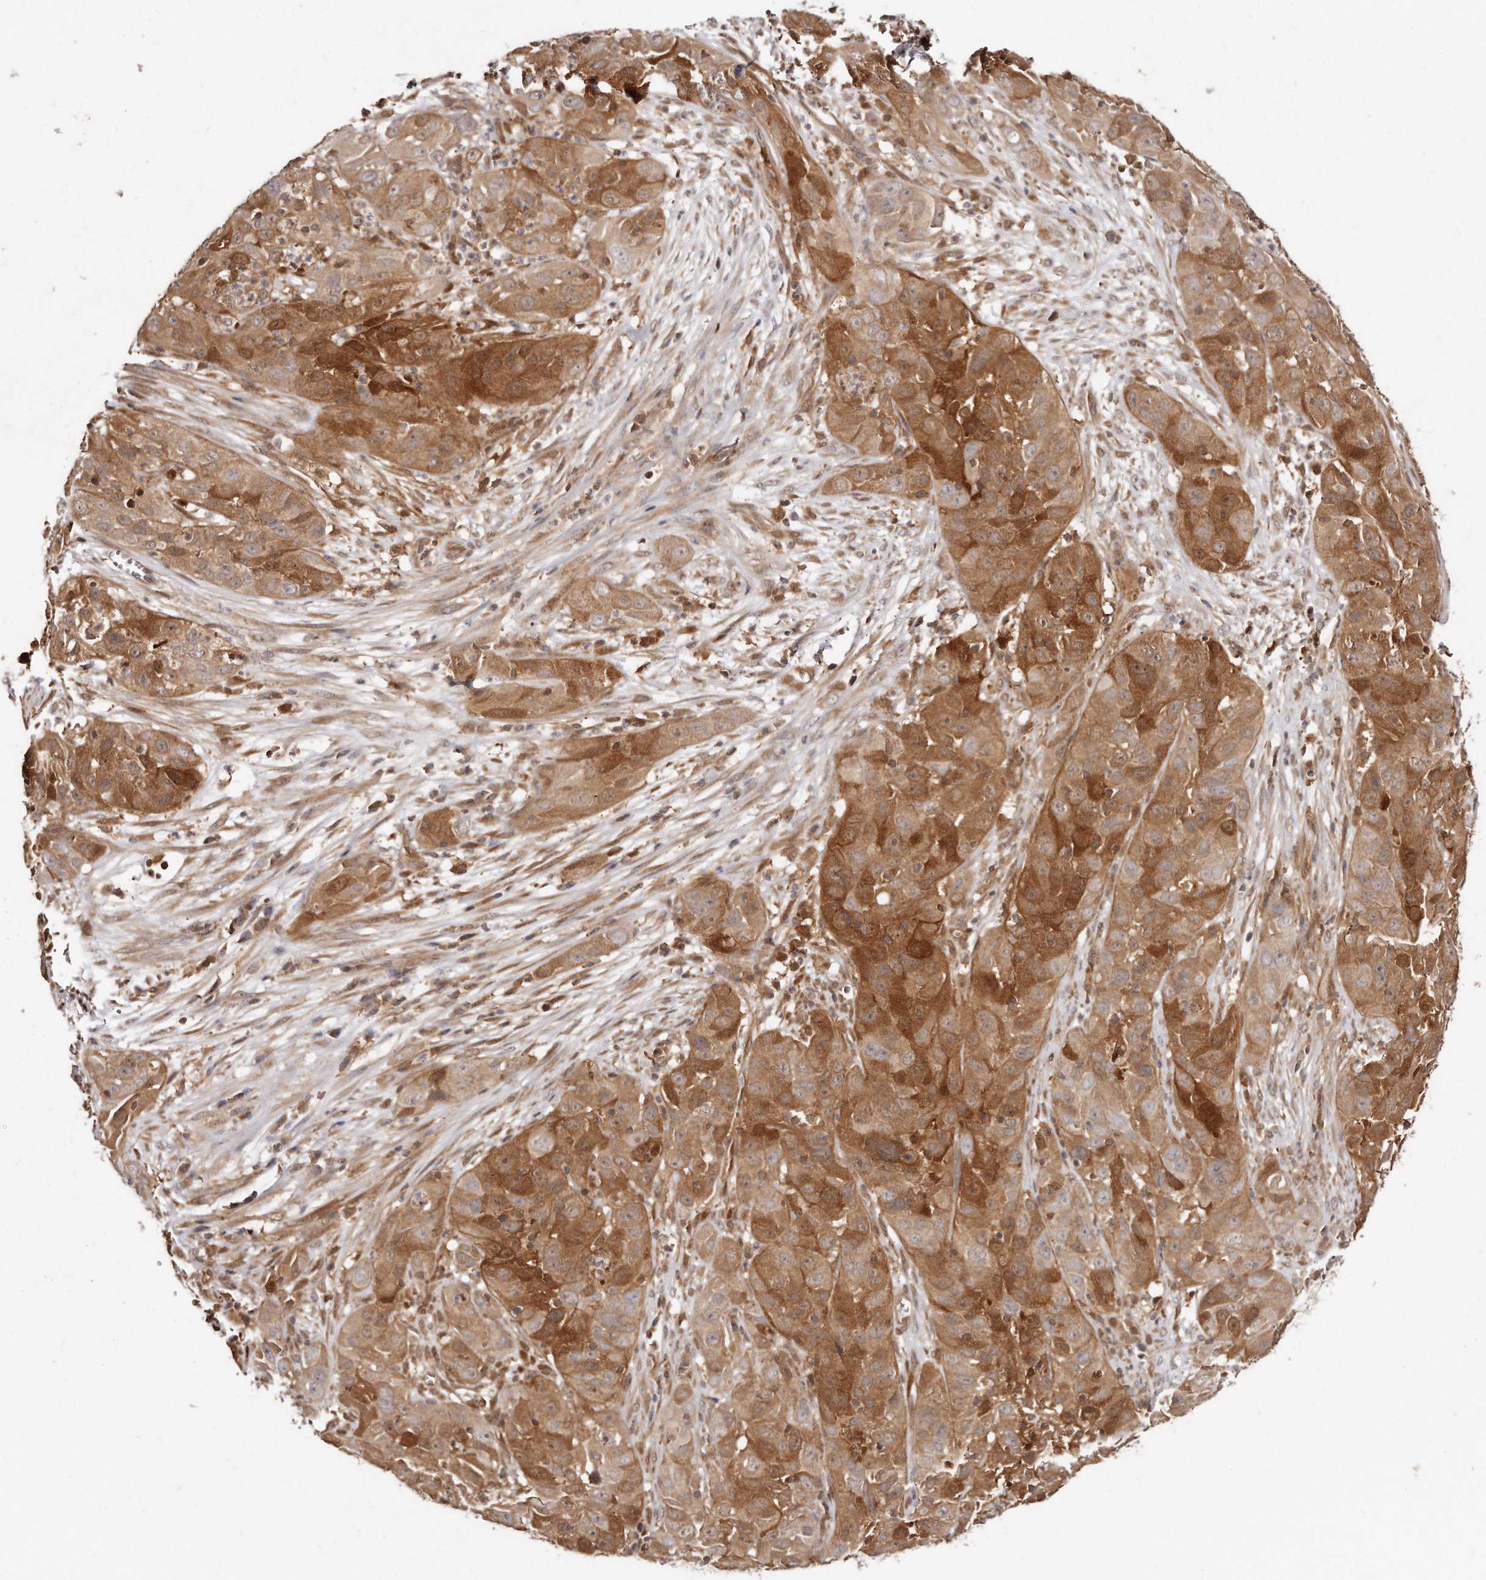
{"staining": {"intensity": "strong", "quantity": "25%-75%", "location": "cytoplasmic/membranous"}, "tissue": "cervical cancer", "cell_type": "Tumor cells", "image_type": "cancer", "snomed": [{"axis": "morphology", "description": "Squamous cell carcinoma, NOS"}, {"axis": "topography", "description": "Cervix"}], "caption": "Cervical cancer stained with DAB immunohistochemistry exhibits high levels of strong cytoplasmic/membranous expression in about 25%-75% of tumor cells.", "gene": "GBP4", "patient": {"sex": "female", "age": 32}}